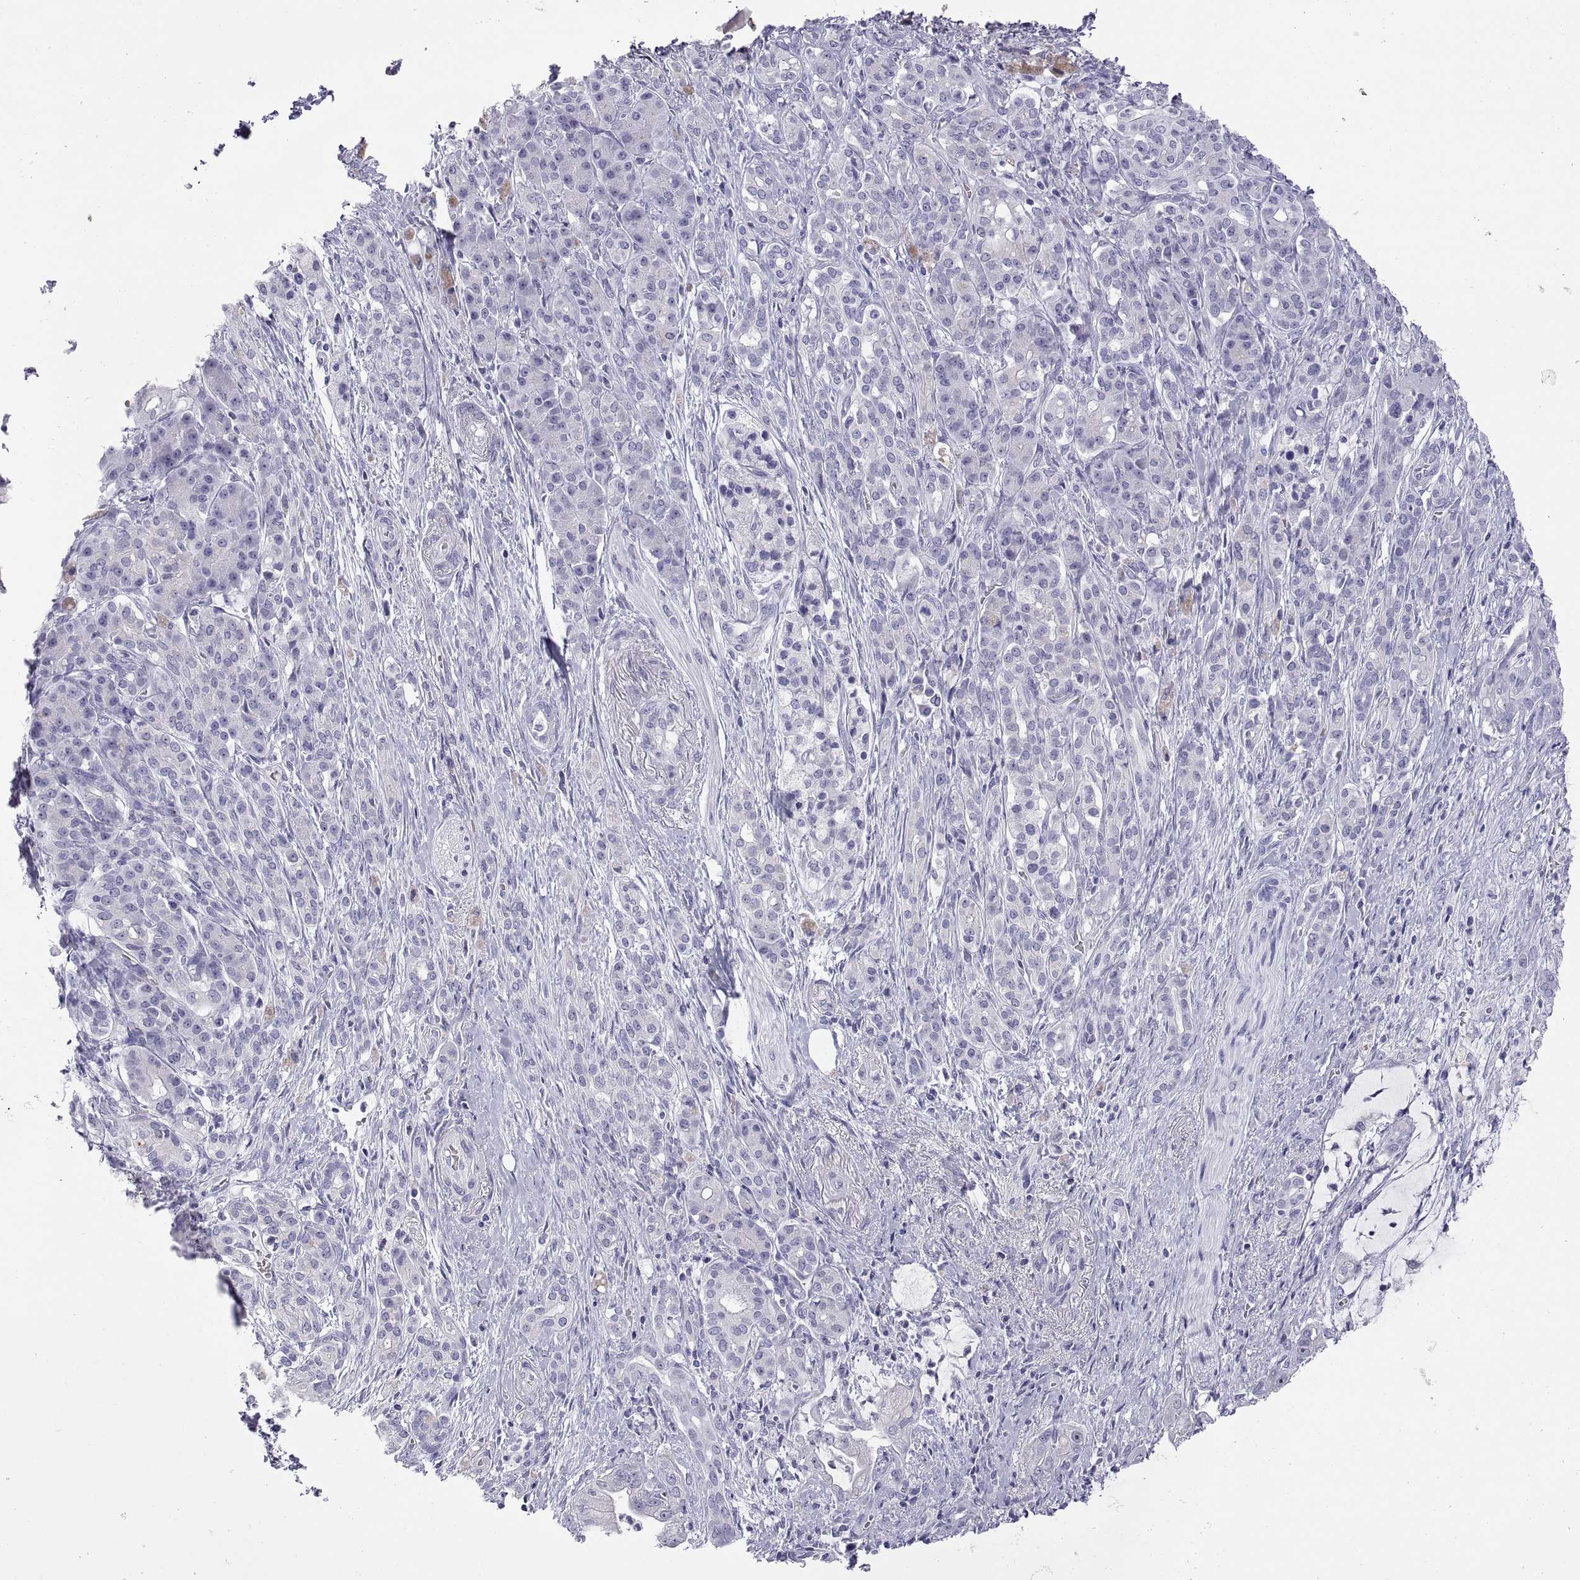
{"staining": {"intensity": "negative", "quantity": "none", "location": "none"}, "tissue": "pancreatic cancer", "cell_type": "Tumor cells", "image_type": "cancer", "snomed": [{"axis": "morphology", "description": "Normal tissue, NOS"}, {"axis": "morphology", "description": "Inflammation, NOS"}, {"axis": "morphology", "description": "Adenocarcinoma, NOS"}, {"axis": "topography", "description": "Pancreas"}], "caption": "Tumor cells are negative for protein expression in human pancreatic cancer.", "gene": "VSX2", "patient": {"sex": "male", "age": 57}}